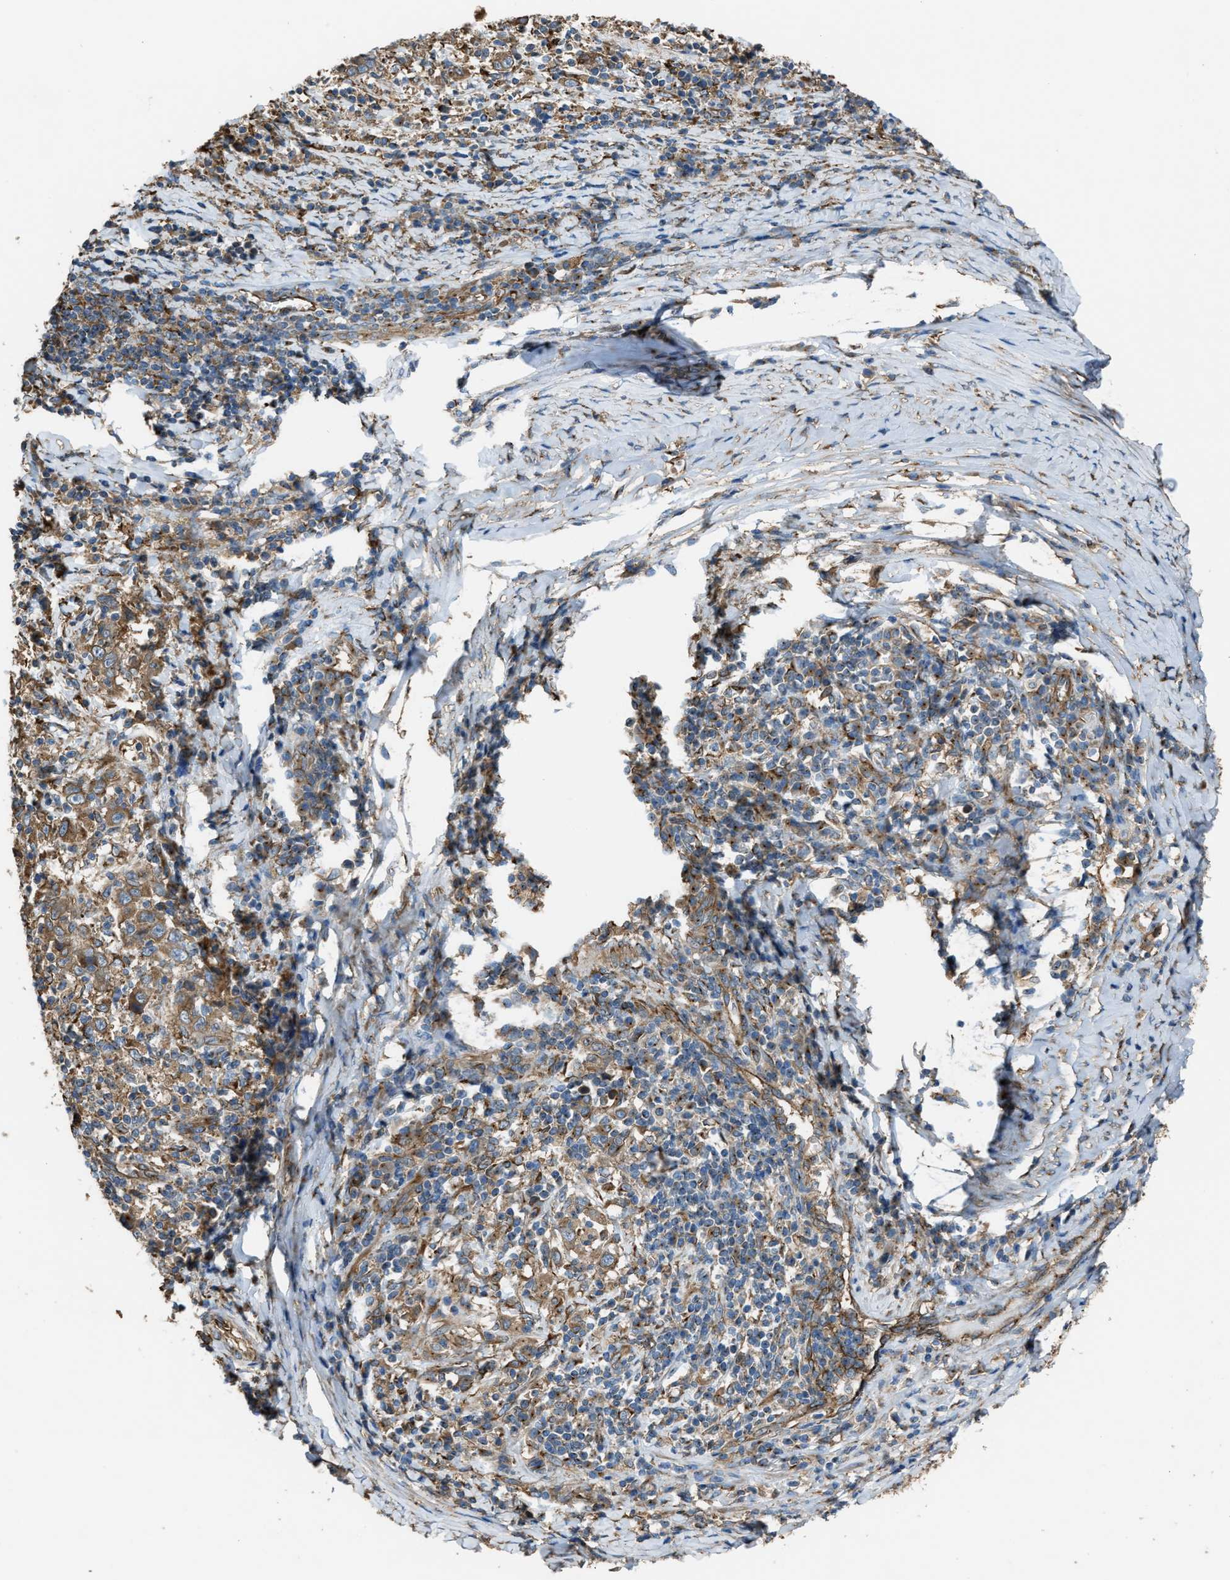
{"staining": {"intensity": "moderate", "quantity": ">75%", "location": "cytoplasmic/membranous"}, "tissue": "cervical cancer", "cell_type": "Tumor cells", "image_type": "cancer", "snomed": [{"axis": "morphology", "description": "Squamous cell carcinoma, NOS"}, {"axis": "topography", "description": "Cervix"}], "caption": "Cervical squamous cell carcinoma stained with IHC exhibits moderate cytoplasmic/membranous positivity in approximately >75% of tumor cells.", "gene": "TRPC1", "patient": {"sex": "female", "age": 46}}